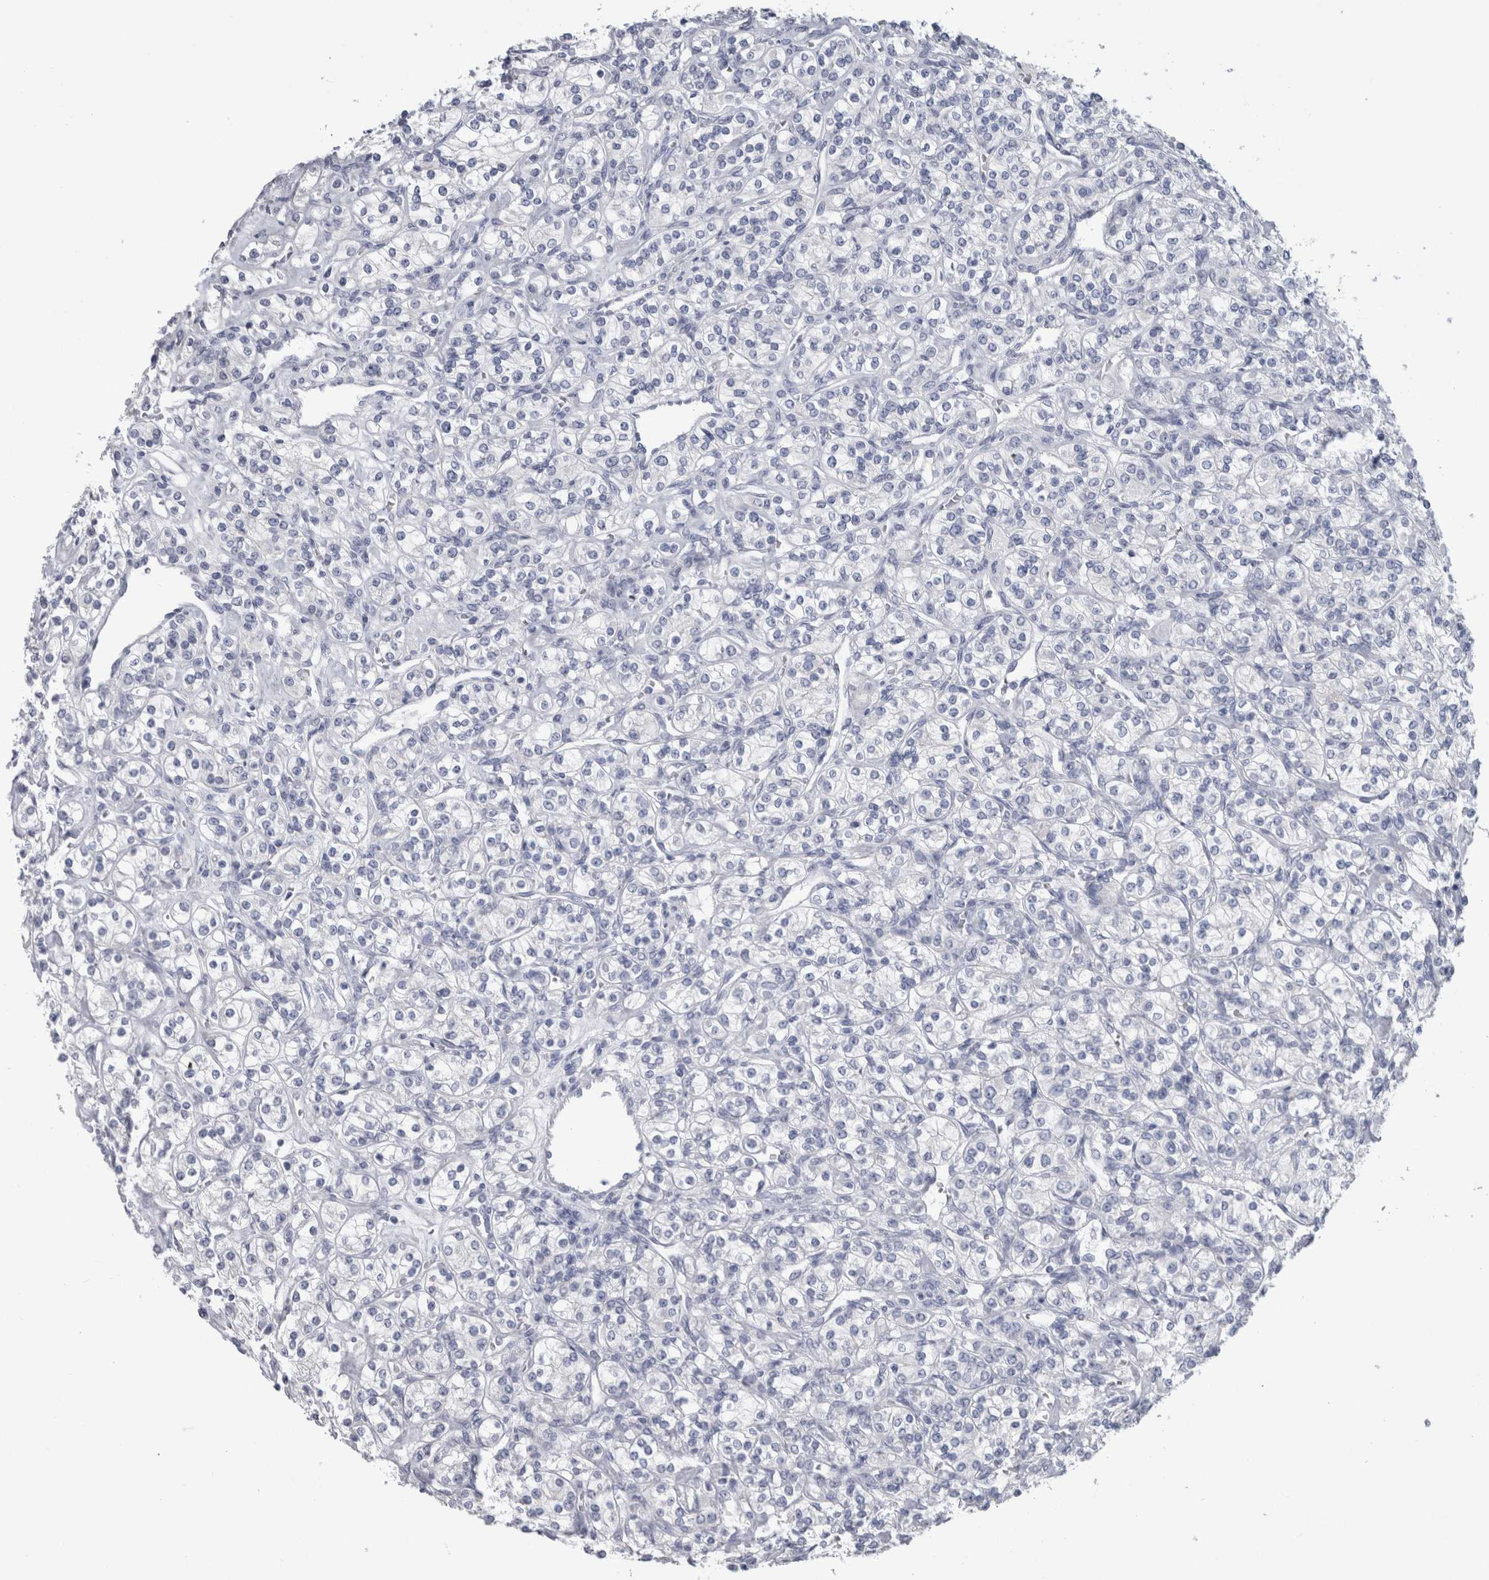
{"staining": {"intensity": "negative", "quantity": "none", "location": "none"}, "tissue": "renal cancer", "cell_type": "Tumor cells", "image_type": "cancer", "snomed": [{"axis": "morphology", "description": "Adenocarcinoma, NOS"}, {"axis": "topography", "description": "Kidney"}], "caption": "Tumor cells show no significant protein positivity in adenocarcinoma (renal). (Stains: DAB IHC with hematoxylin counter stain, Microscopy: brightfield microscopy at high magnification).", "gene": "MSMB", "patient": {"sex": "male", "age": 77}}